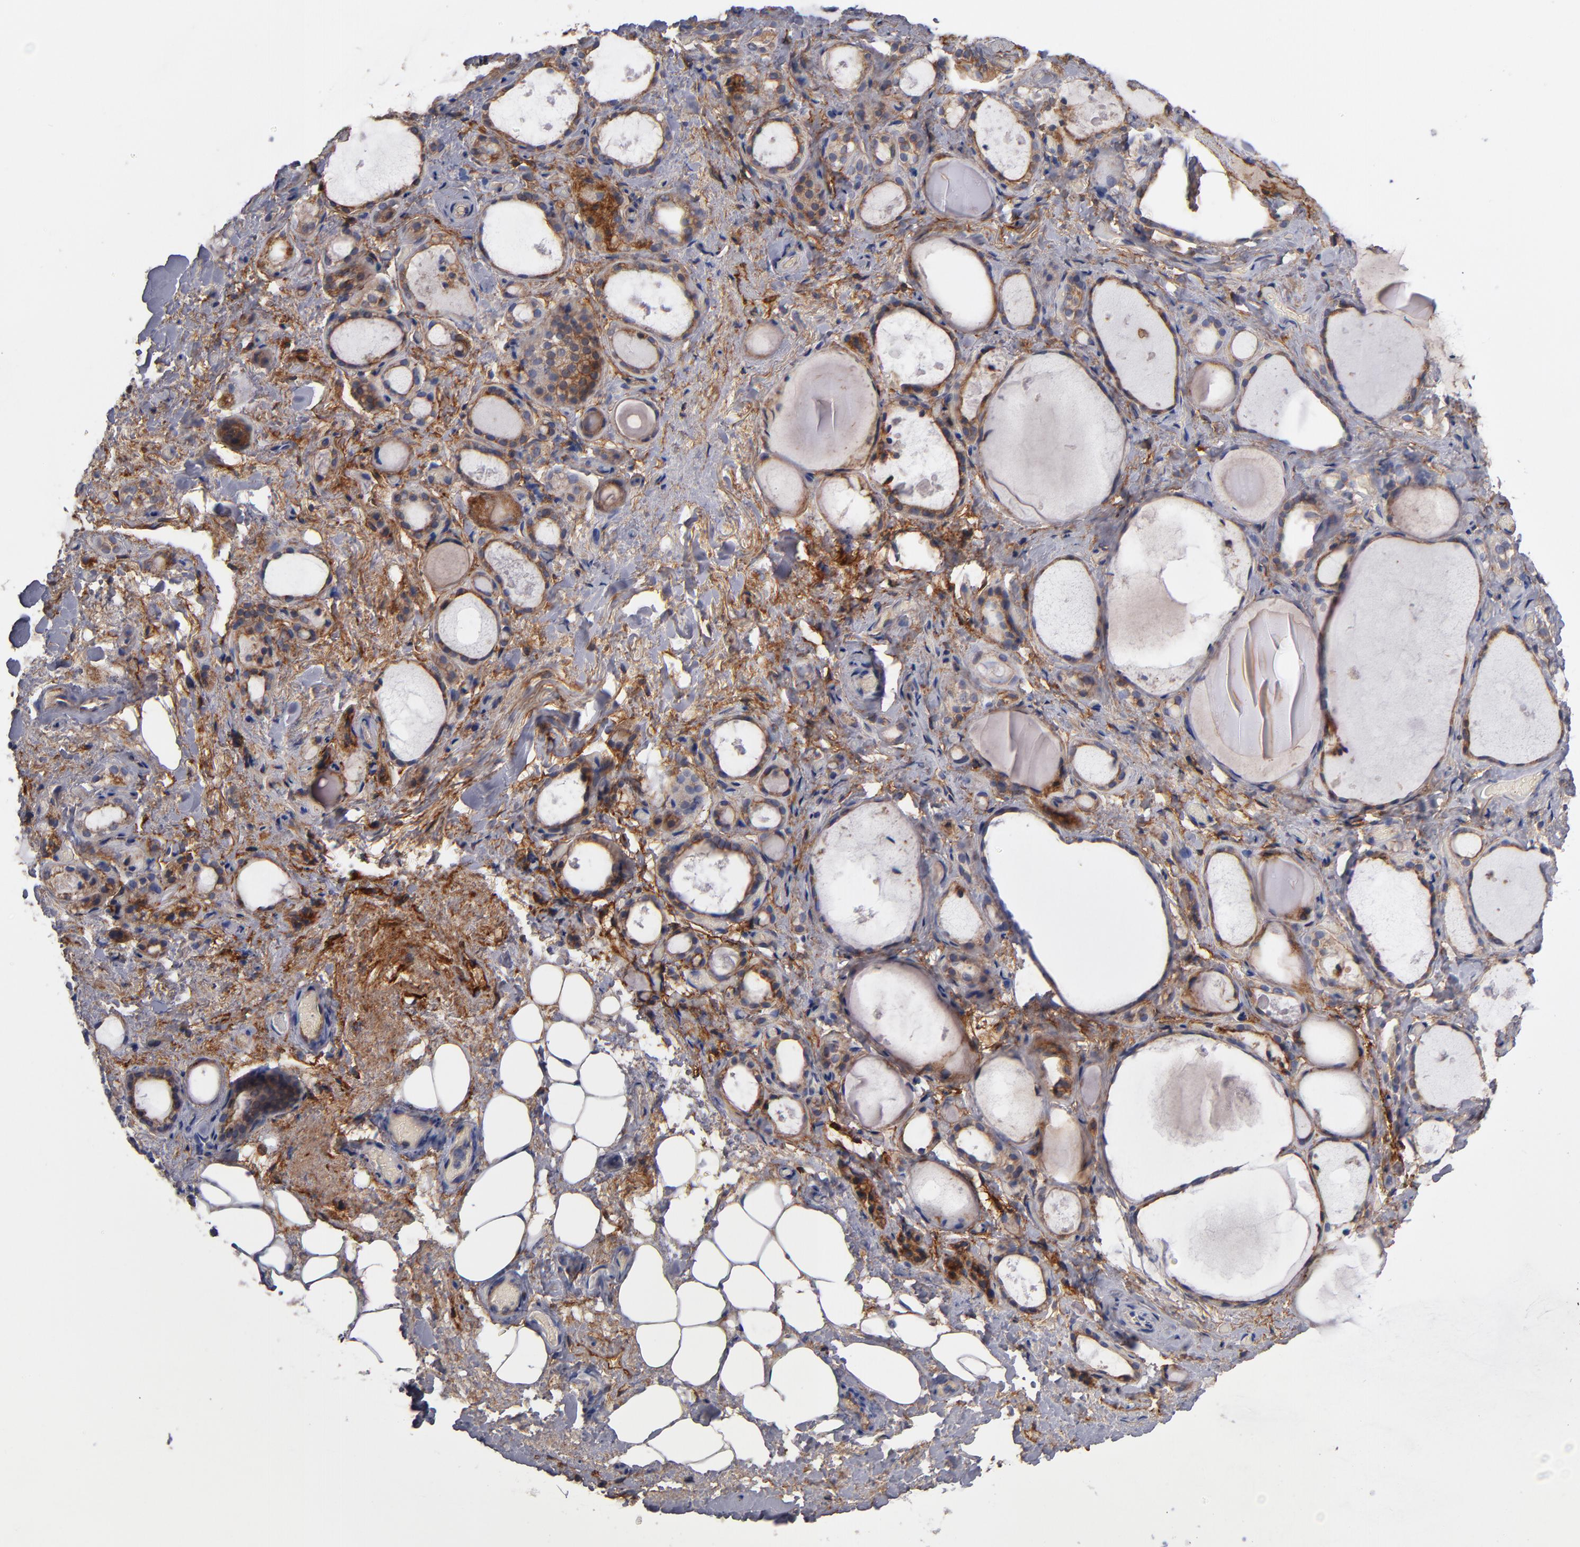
{"staining": {"intensity": "weak", "quantity": ">75%", "location": "cytoplasmic/membranous"}, "tissue": "thyroid gland", "cell_type": "Glandular cells", "image_type": "normal", "snomed": [{"axis": "morphology", "description": "Normal tissue, NOS"}, {"axis": "topography", "description": "Thyroid gland"}], "caption": "Immunohistochemical staining of unremarkable thyroid gland reveals >75% levels of weak cytoplasmic/membranous protein positivity in about >75% of glandular cells. (DAB (3,3'-diaminobenzidine) IHC, brown staining for protein, blue staining for nuclei).", "gene": "PLSCR4", "patient": {"sex": "female", "age": 75}}